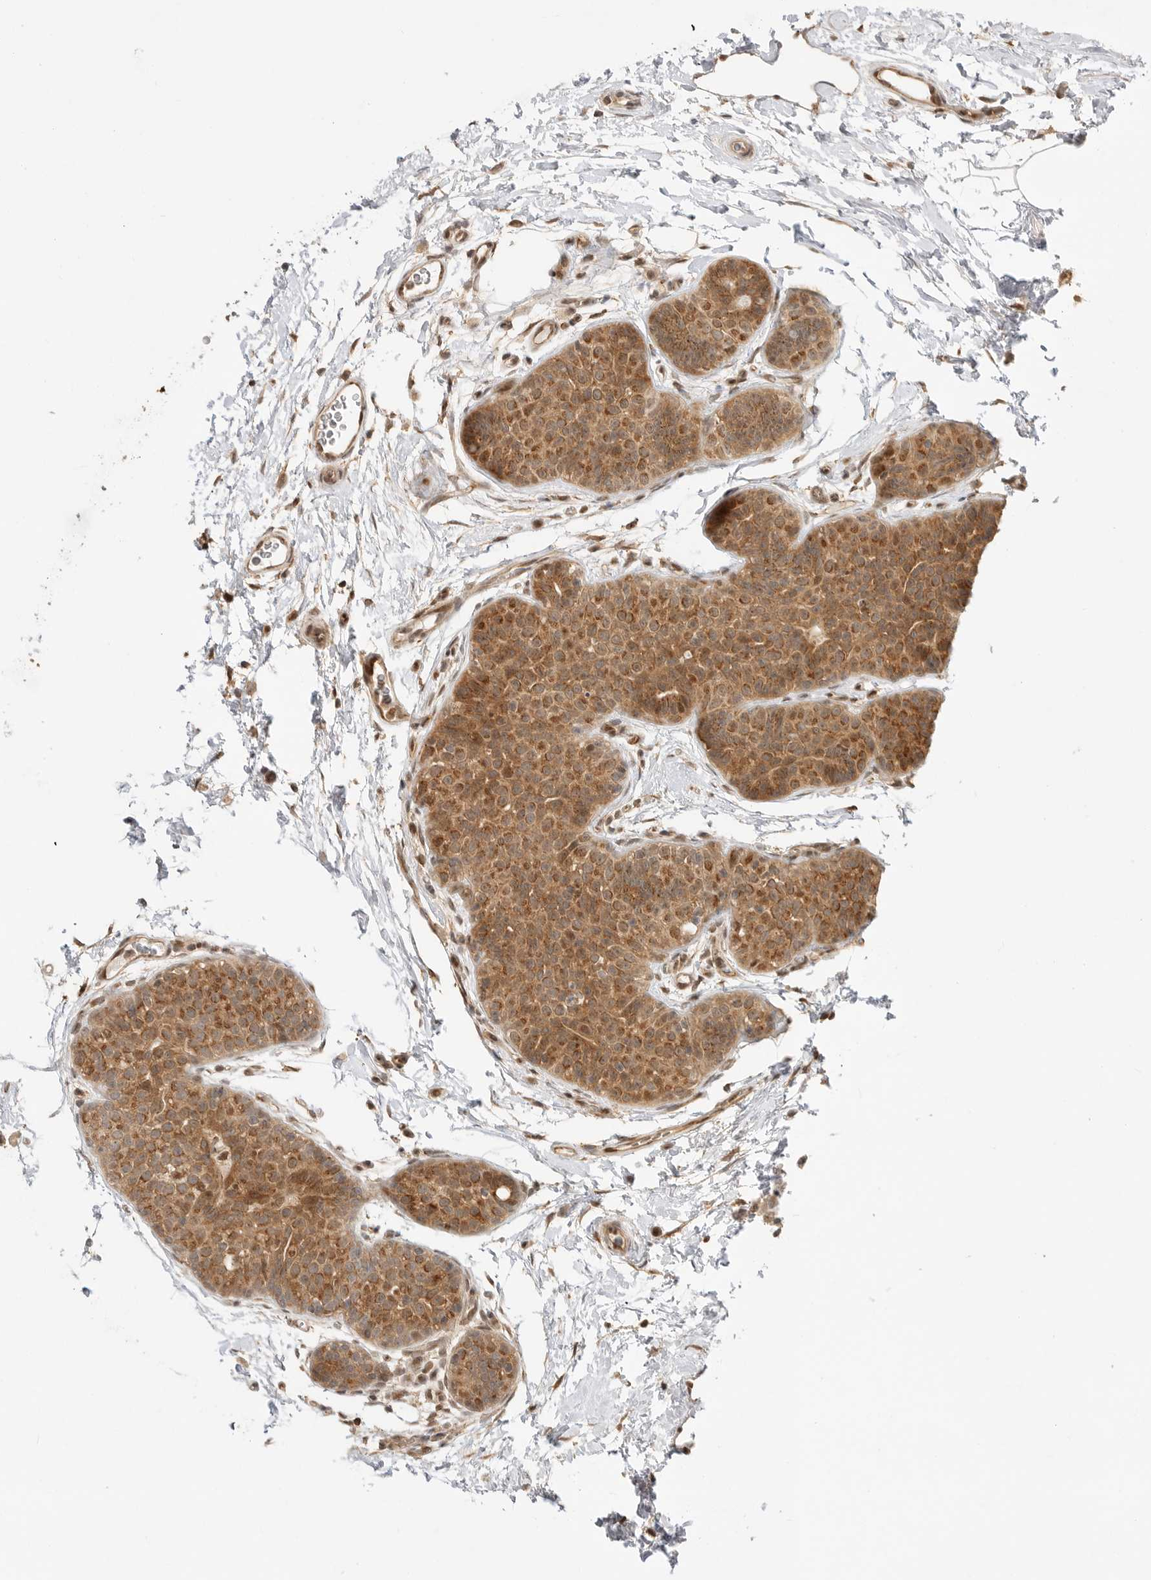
{"staining": {"intensity": "moderate", "quantity": ">75%", "location": "cytoplasmic/membranous"}, "tissue": "breast cancer", "cell_type": "Tumor cells", "image_type": "cancer", "snomed": [{"axis": "morphology", "description": "Lobular carcinoma, in situ"}, {"axis": "morphology", "description": "Lobular carcinoma"}, {"axis": "topography", "description": "Breast"}], "caption": "Protein expression by immunohistochemistry (IHC) demonstrates moderate cytoplasmic/membranous staining in about >75% of tumor cells in breast cancer (lobular carcinoma in situ). Immunohistochemistry (ihc) stains the protein in brown and the nuclei are stained blue.", "gene": "ALKAL1", "patient": {"sex": "female", "age": 41}}